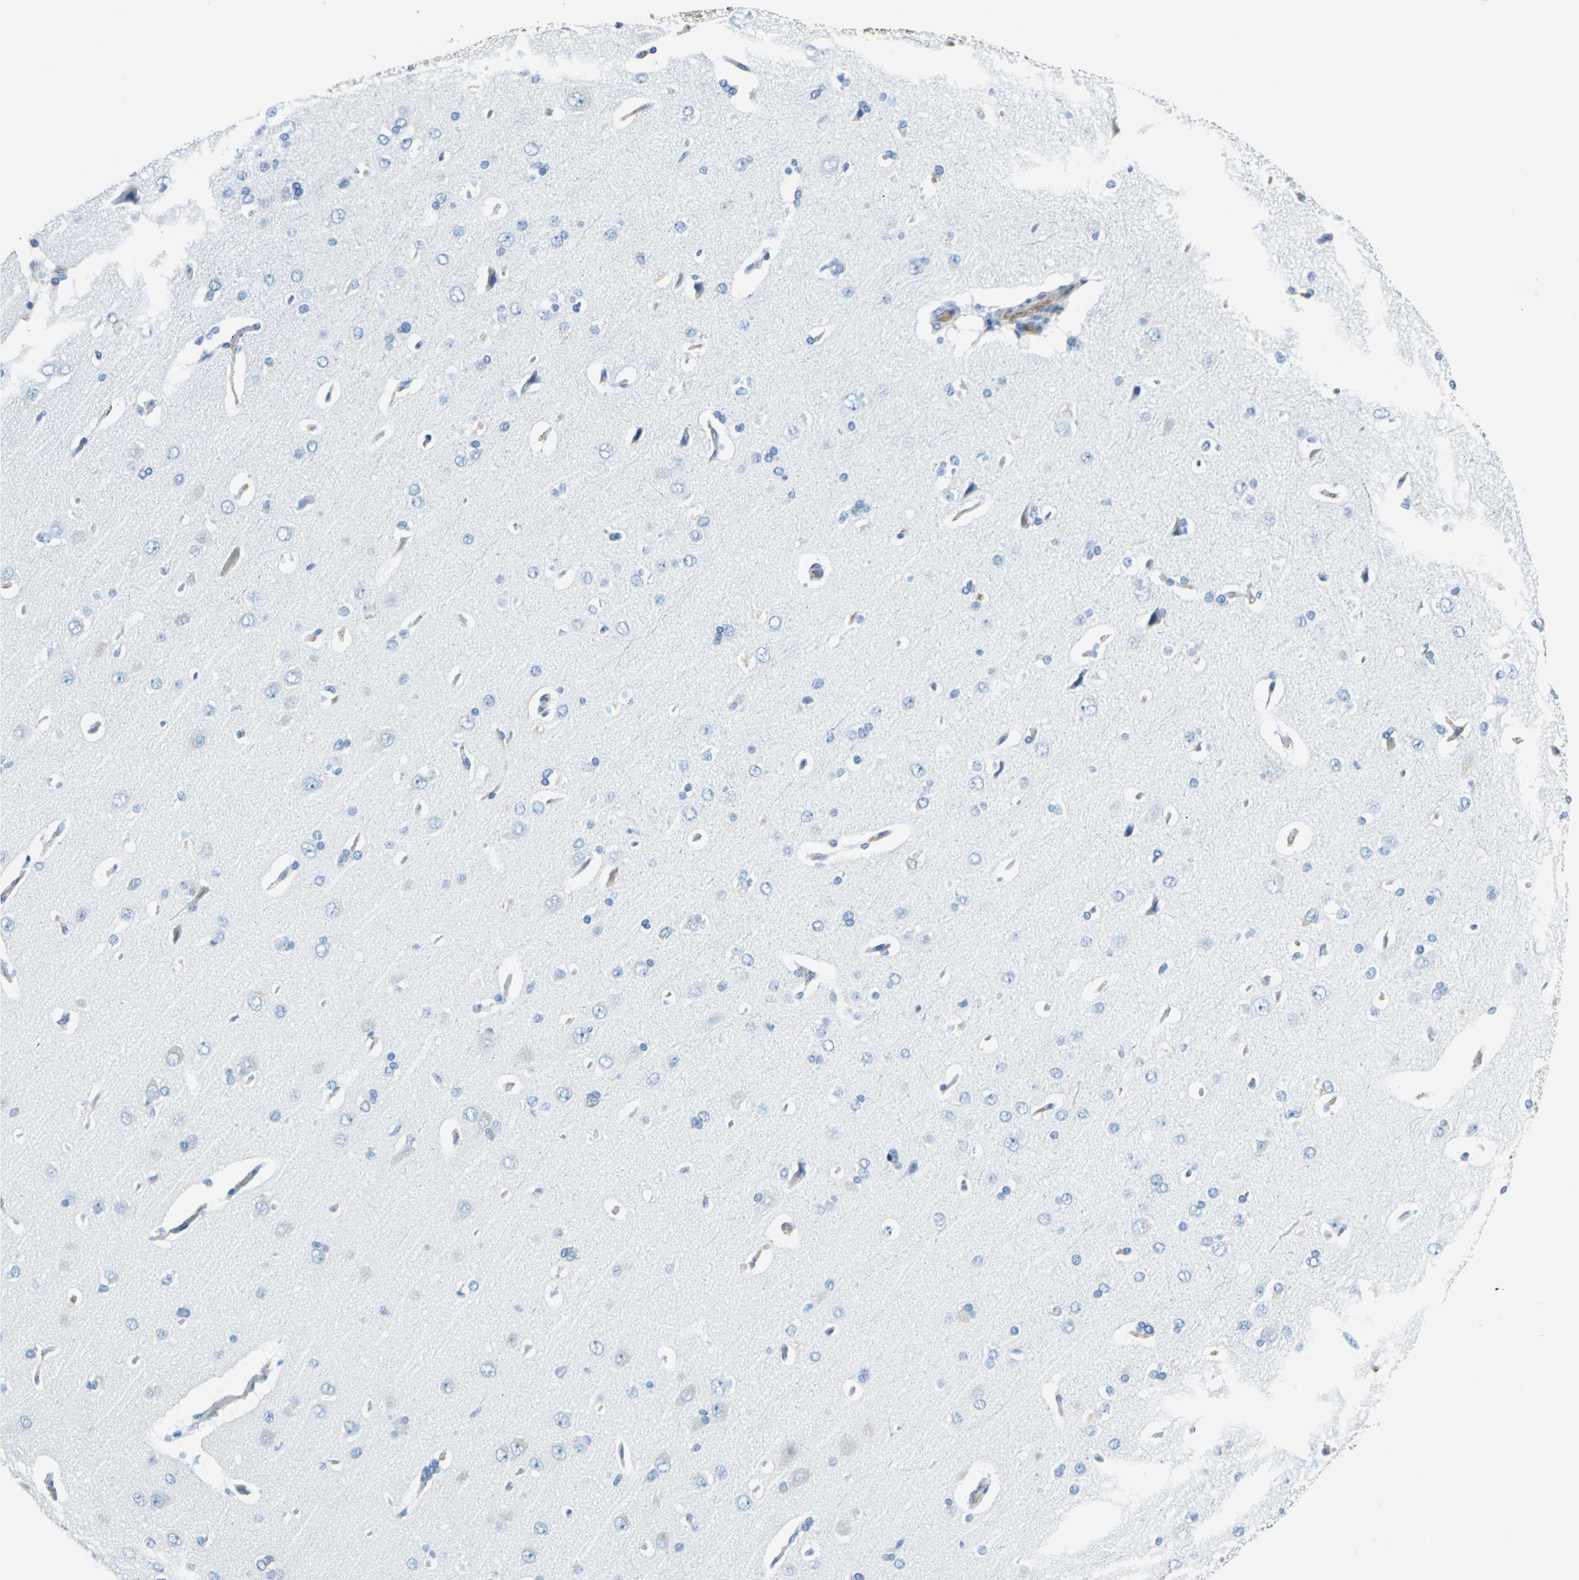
{"staining": {"intensity": "weak", "quantity": "25%-75%", "location": "cytoplasmic/membranous"}, "tissue": "cerebral cortex", "cell_type": "Endothelial cells", "image_type": "normal", "snomed": [{"axis": "morphology", "description": "Normal tissue, NOS"}, {"axis": "topography", "description": "Cerebral cortex"}], "caption": "Cerebral cortex stained for a protein (brown) shows weak cytoplasmic/membranous positive staining in about 25%-75% of endothelial cells.", "gene": "ALB", "patient": {"sex": "male", "age": 62}}